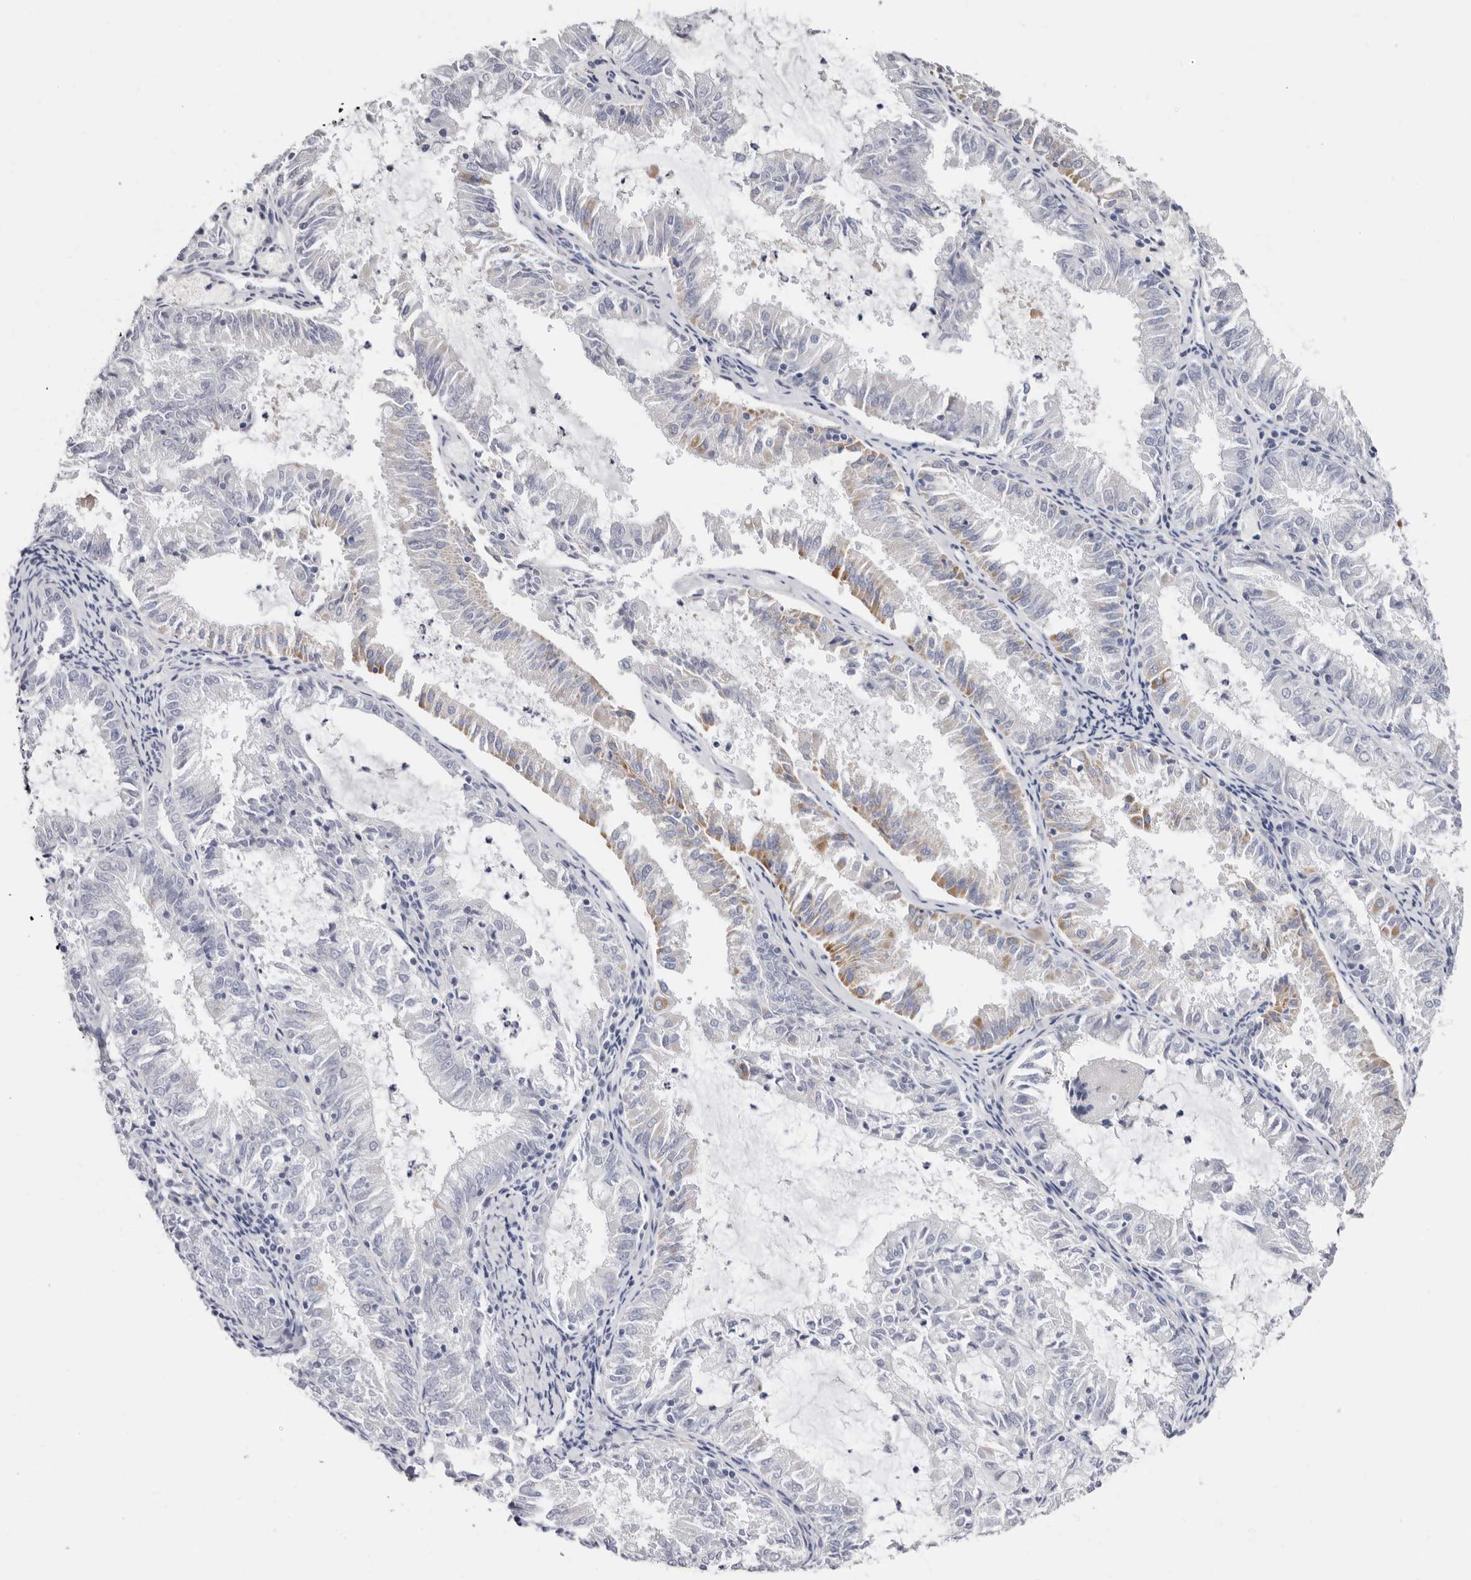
{"staining": {"intensity": "moderate", "quantity": "<25%", "location": "cytoplasmic/membranous"}, "tissue": "endometrial cancer", "cell_type": "Tumor cells", "image_type": "cancer", "snomed": [{"axis": "morphology", "description": "Adenocarcinoma, NOS"}, {"axis": "topography", "description": "Endometrium"}], "caption": "Adenocarcinoma (endometrial) stained with DAB IHC displays low levels of moderate cytoplasmic/membranous expression in approximately <25% of tumor cells.", "gene": "RSPO2", "patient": {"sex": "female", "age": 57}}